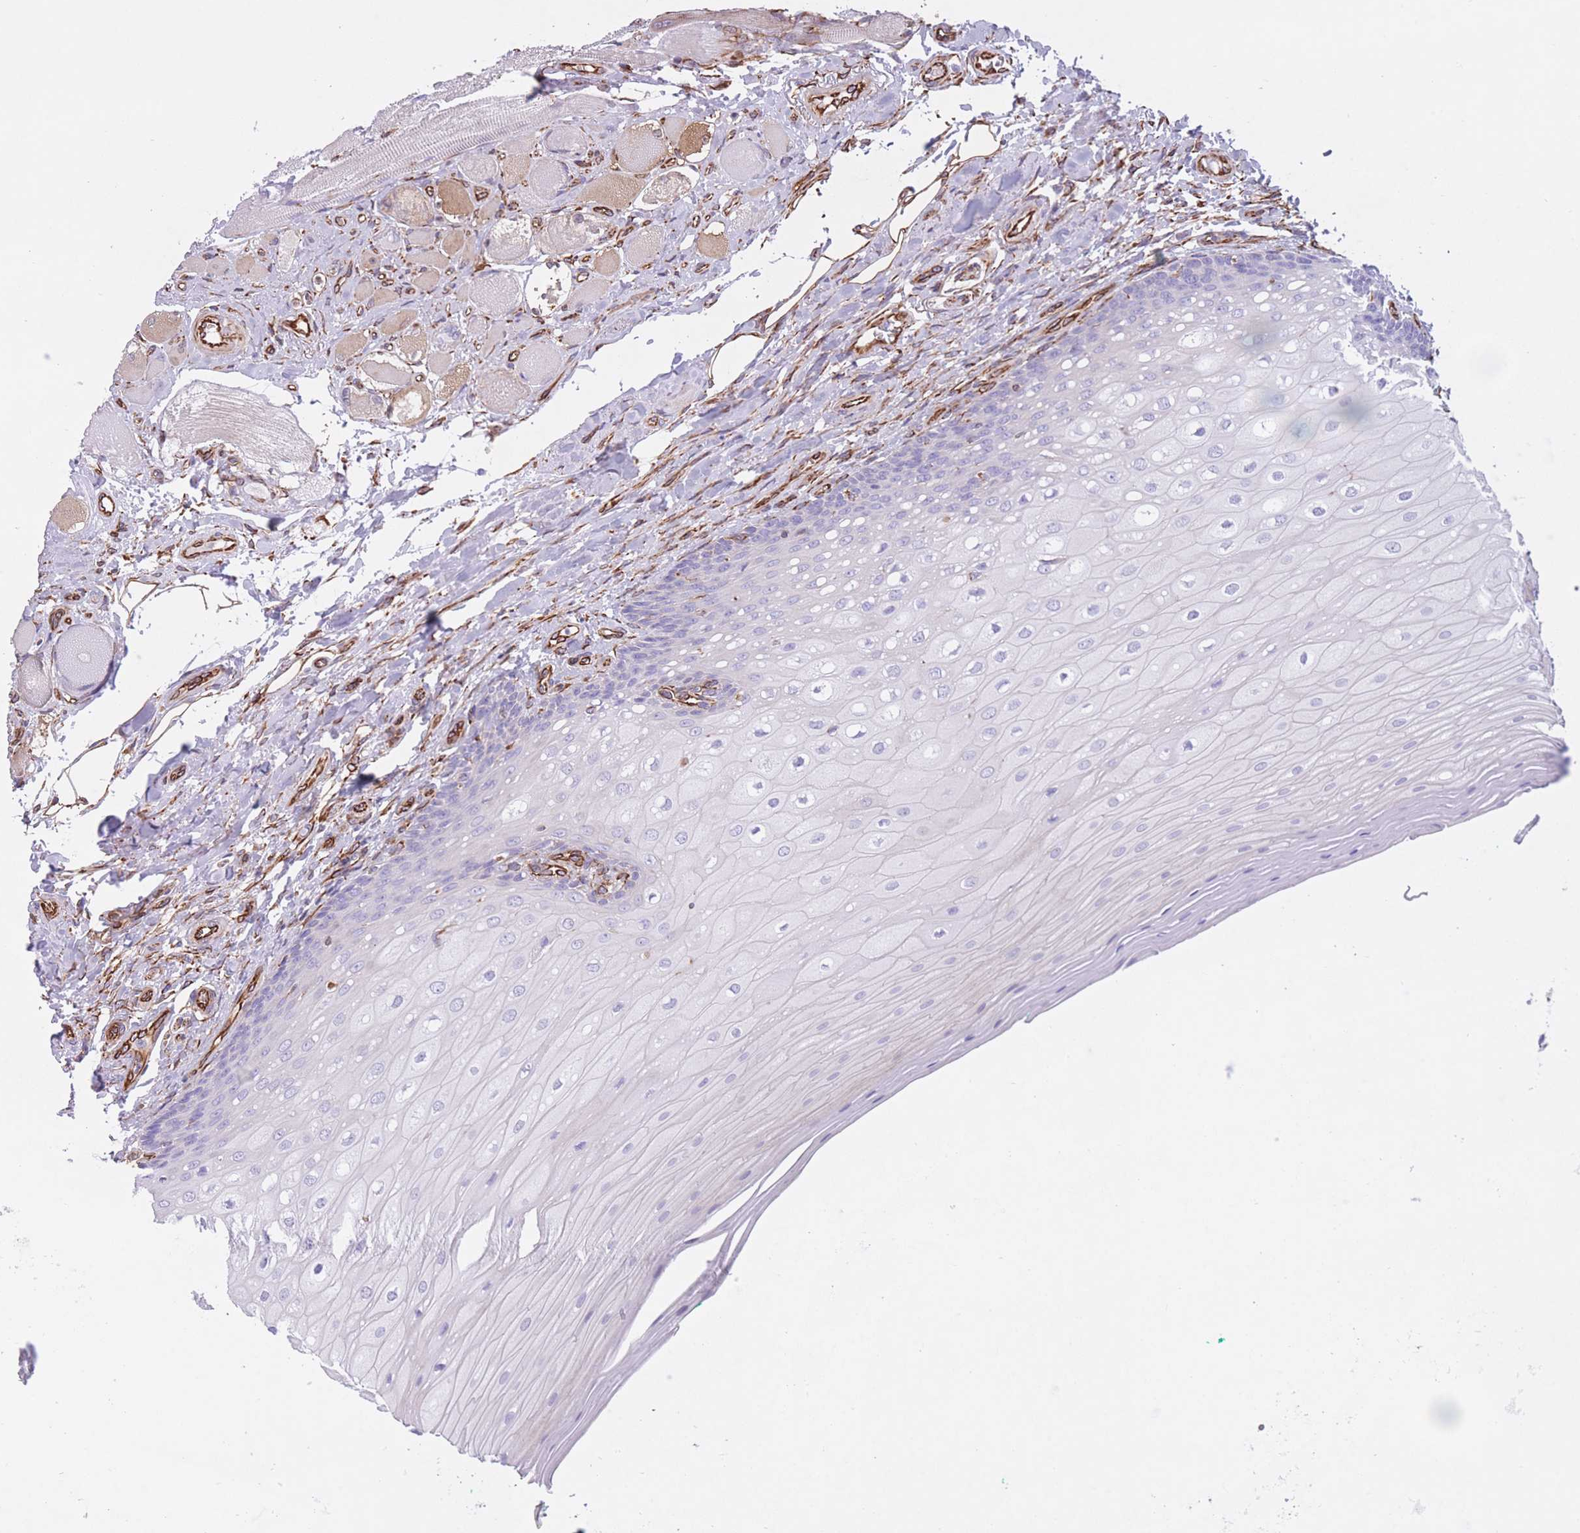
{"staining": {"intensity": "negative", "quantity": "none", "location": "none"}, "tissue": "oral mucosa", "cell_type": "Squamous epithelial cells", "image_type": "normal", "snomed": [{"axis": "morphology", "description": "Normal tissue, NOS"}, {"axis": "morphology", "description": "Squamous cell carcinoma, NOS"}, {"axis": "topography", "description": "Oral tissue"}, {"axis": "topography", "description": "Tounge, NOS"}, {"axis": "topography", "description": "Head-Neck"}], "caption": "The IHC histopathology image has no significant positivity in squamous epithelial cells of oral mucosa.", "gene": "ATP5MF", "patient": {"sex": "male", "age": 79}}